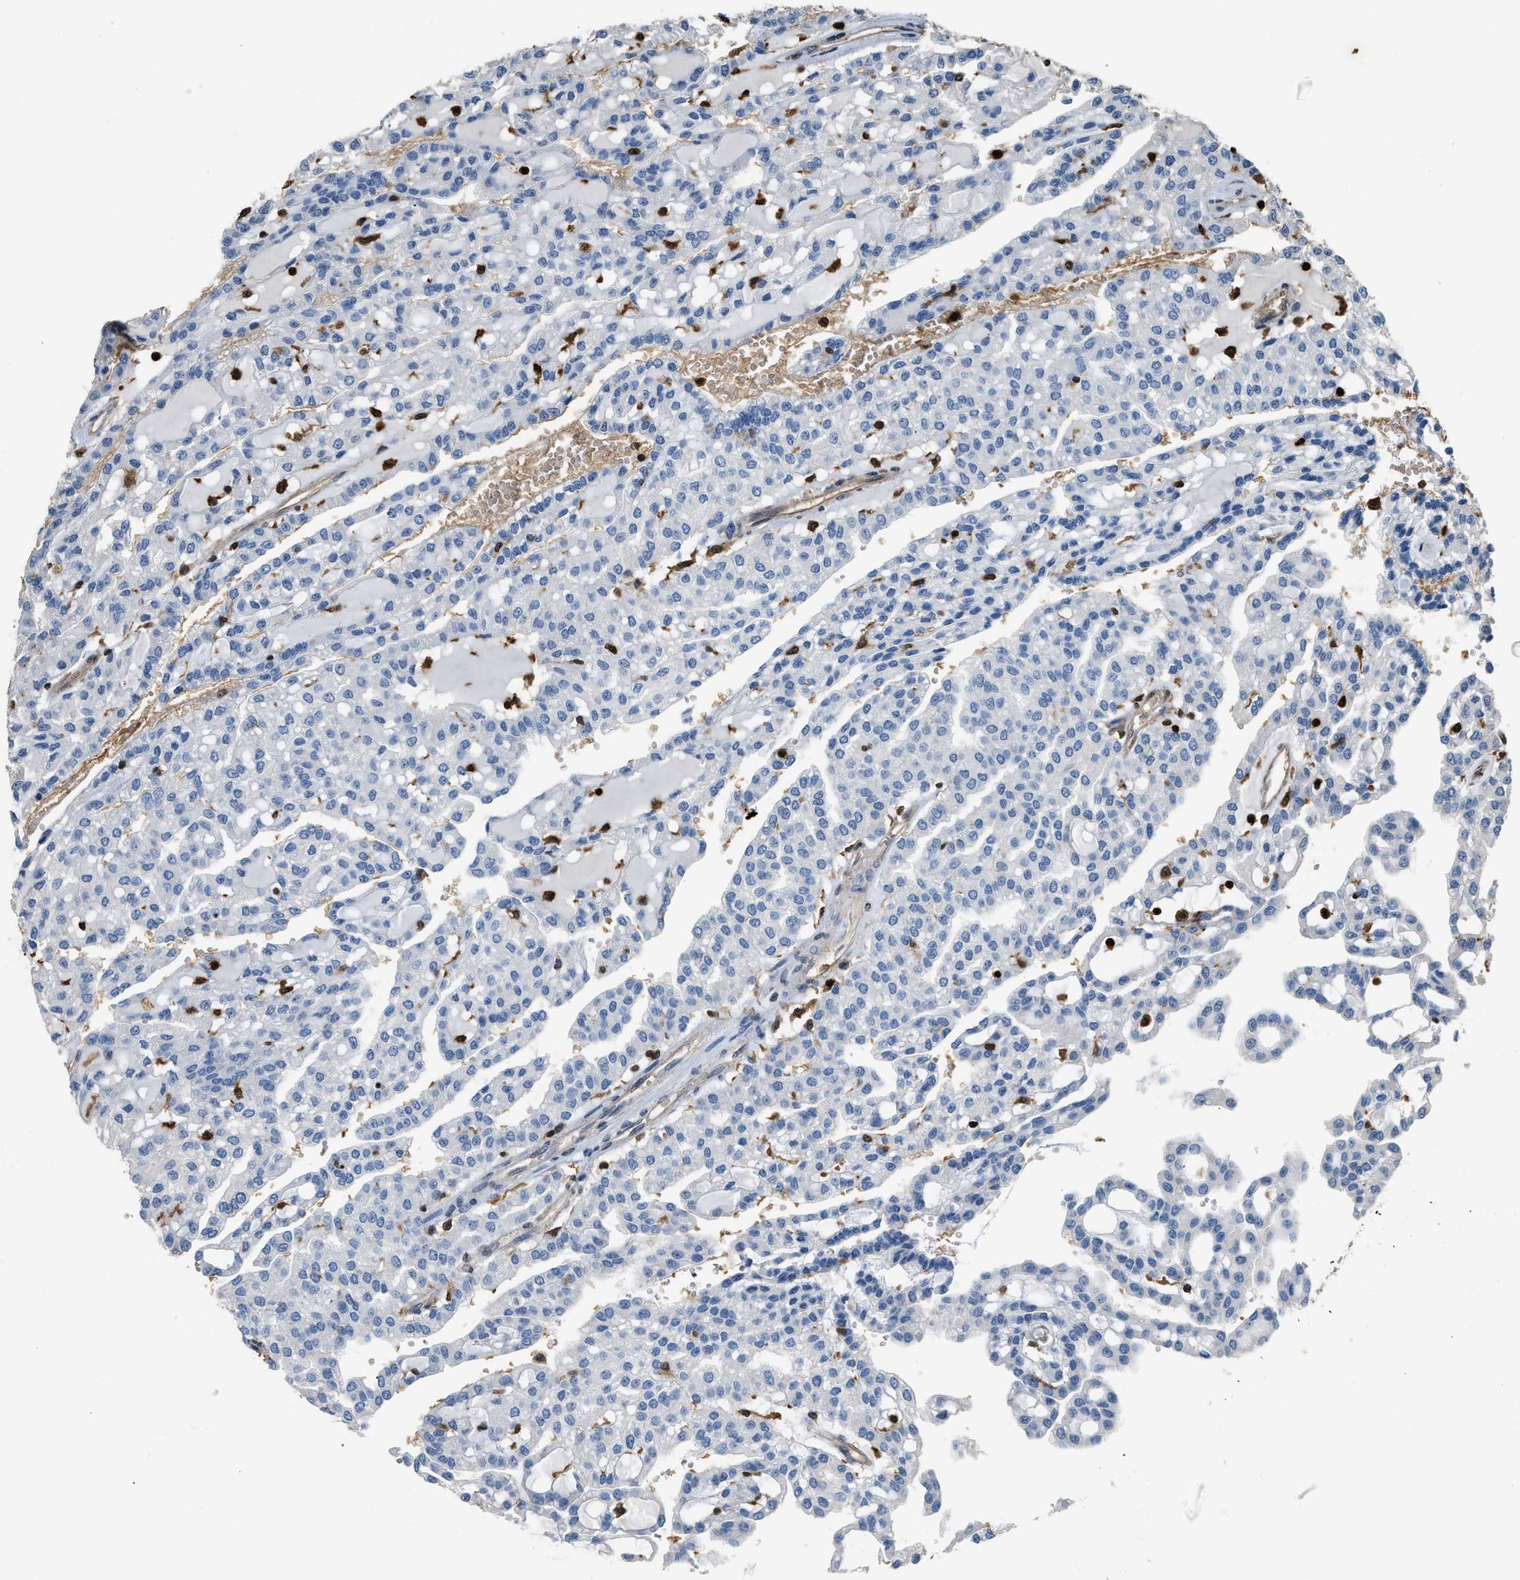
{"staining": {"intensity": "negative", "quantity": "none", "location": "none"}, "tissue": "renal cancer", "cell_type": "Tumor cells", "image_type": "cancer", "snomed": [{"axis": "morphology", "description": "Adenocarcinoma, NOS"}, {"axis": "topography", "description": "Kidney"}], "caption": "Tumor cells are negative for brown protein staining in renal cancer (adenocarcinoma).", "gene": "ARHGDIB", "patient": {"sex": "male", "age": 63}}